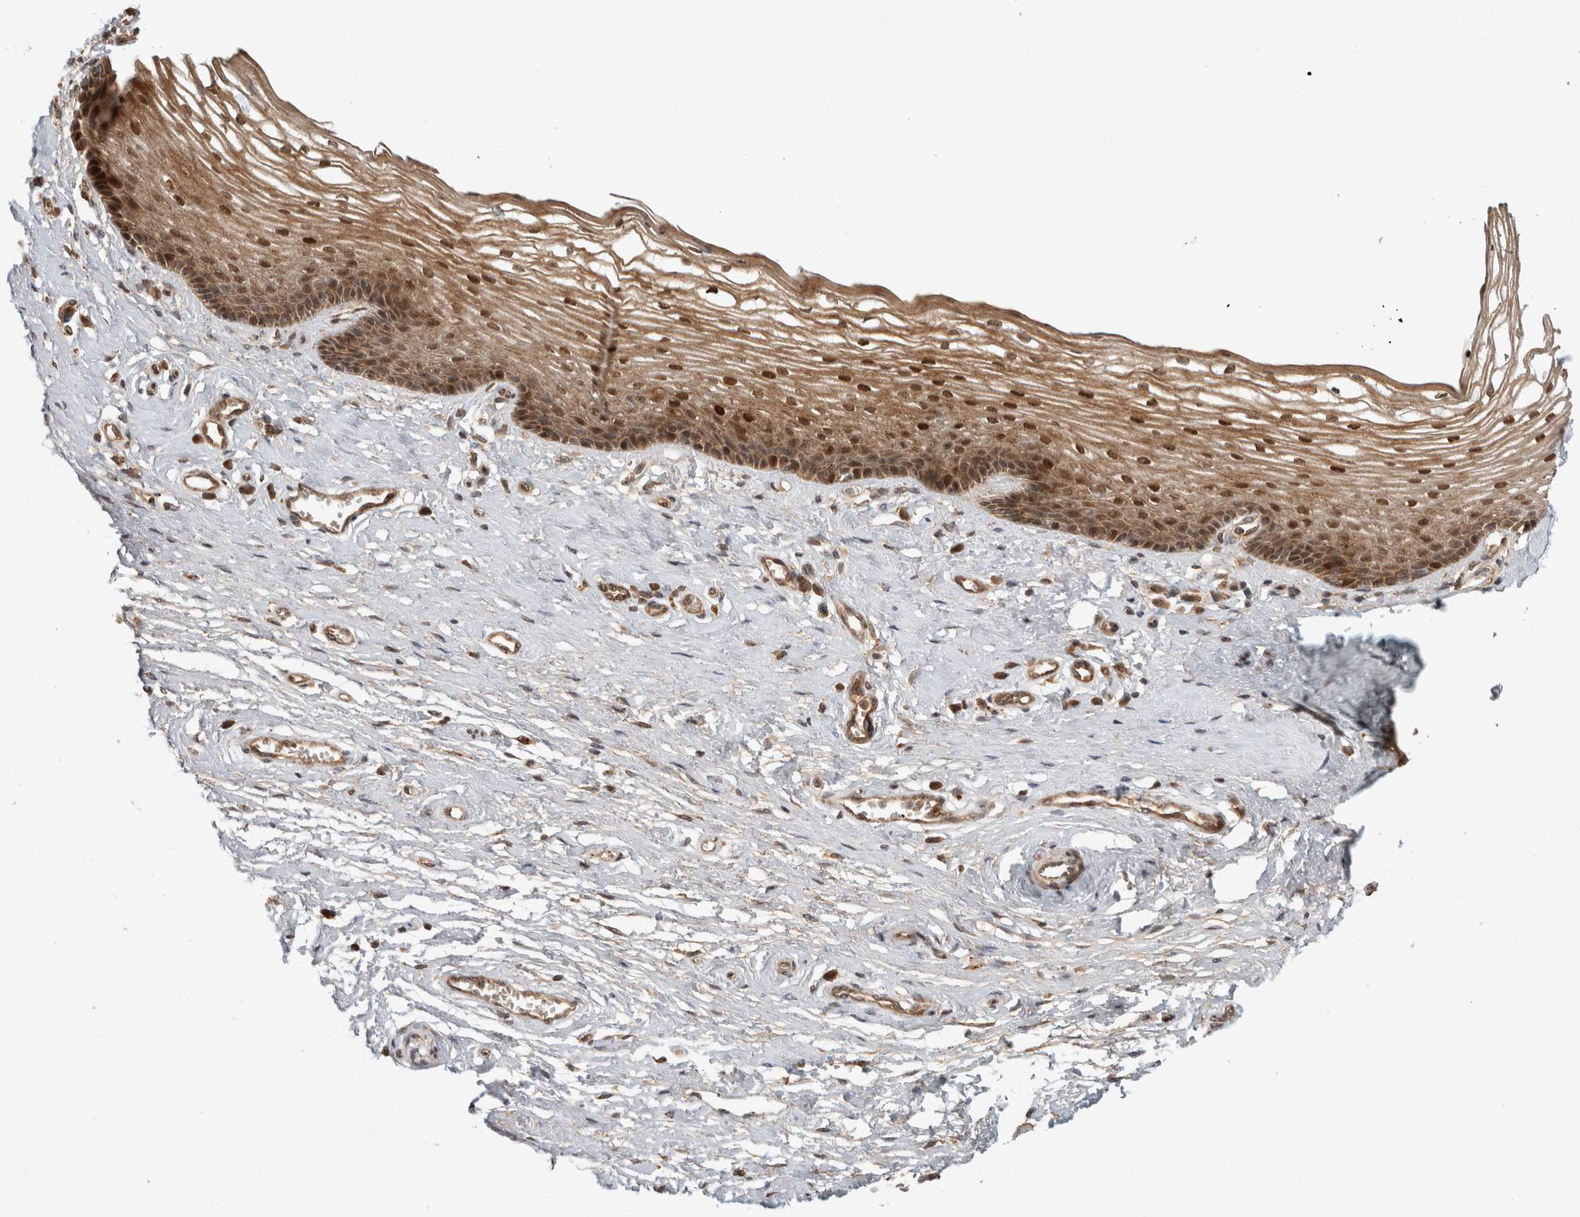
{"staining": {"intensity": "strong", "quantity": ">75%", "location": "cytoplasmic/membranous,nuclear"}, "tissue": "vagina", "cell_type": "Squamous epithelial cells", "image_type": "normal", "snomed": [{"axis": "morphology", "description": "Normal tissue, NOS"}, {"axis": "topography", "description": "Vagina"}], "caption": "Brown immunohistochemical staining in unremarkable vagina displays strong cytoplasmic/membranous,nuclear expression in about >75% of squamous epithelial cells. (IHC, brightfield microscopy, high magnification).", "gene": "PITPNC1", "patient": {"sex": "female", "age": 46}}